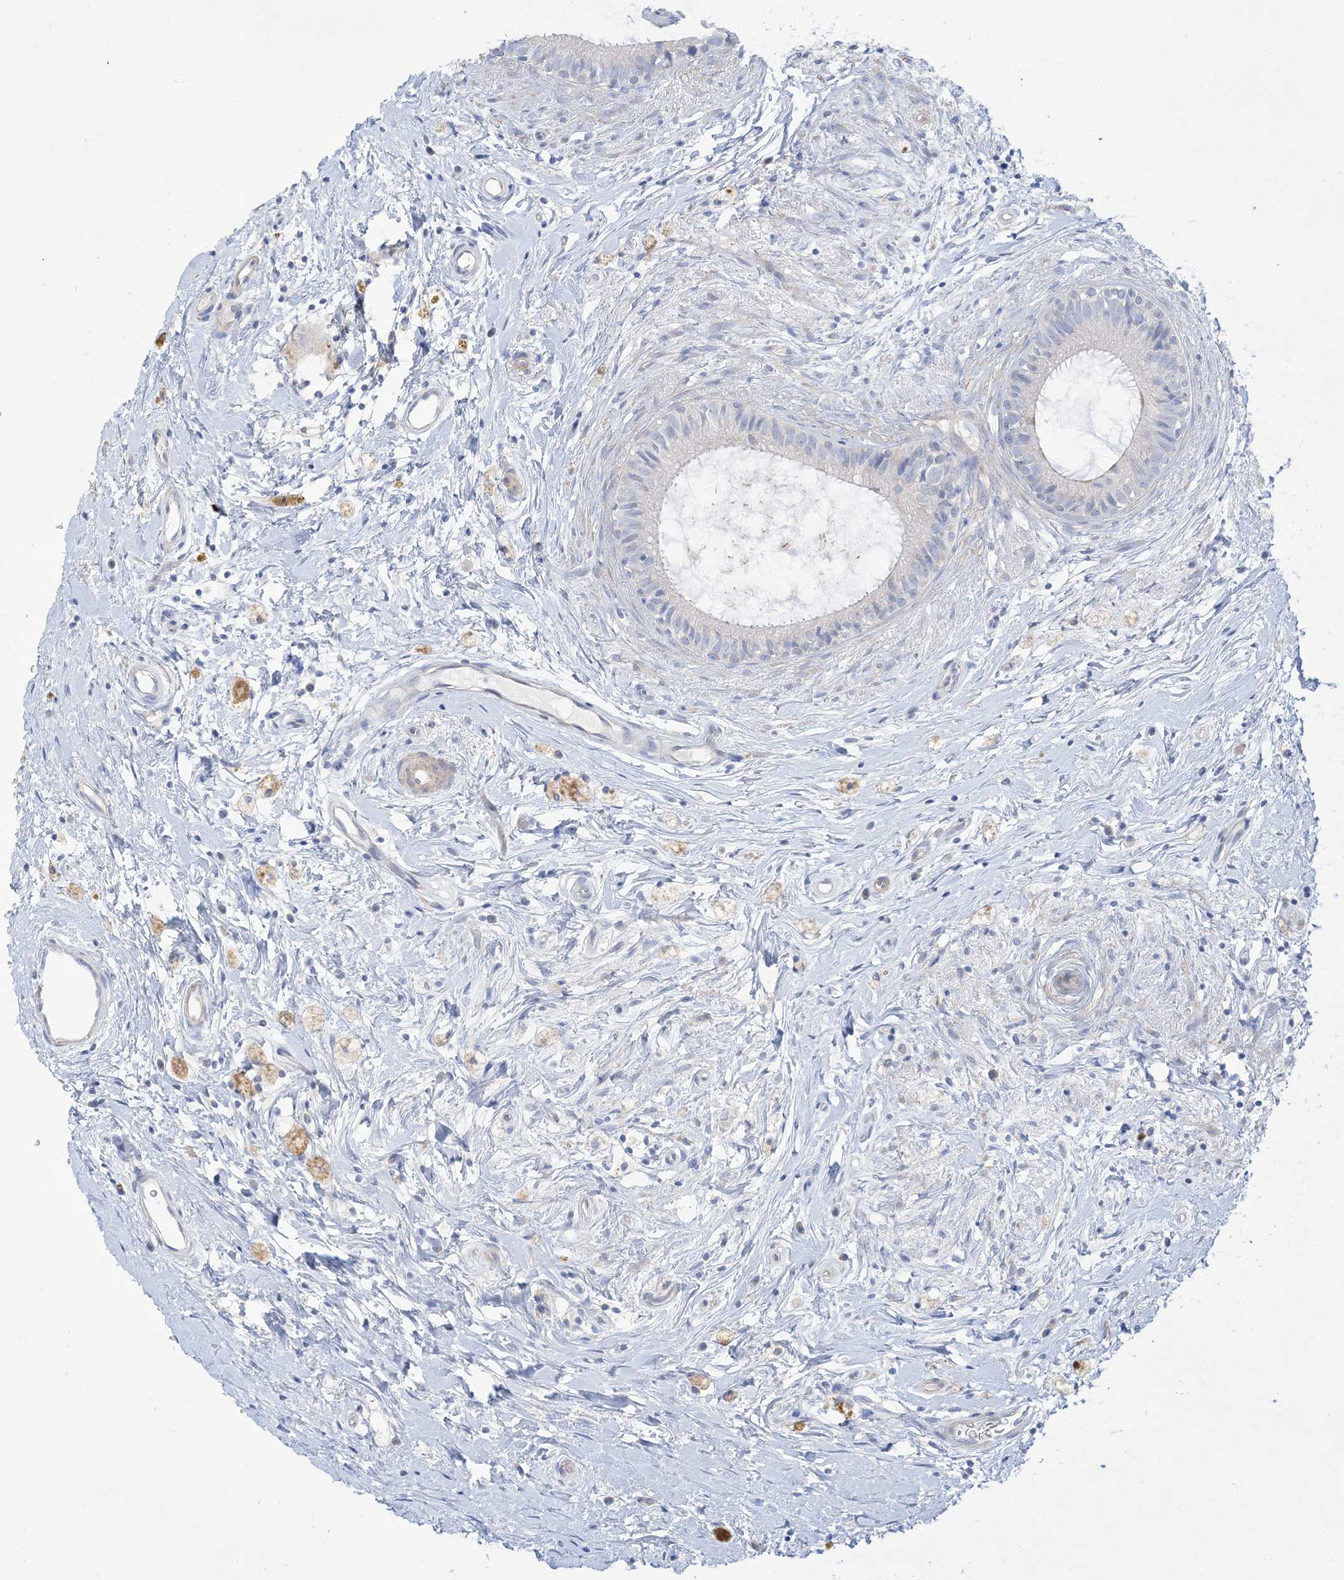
{"staining": {"intensity": "negative", "quantity": "none", "location": "none"}, "tissue": "epididymis", "cell_type": "Glandular cells", "image_type": "normal", "snomed": [{"axis": "morphology", "description": "Normal tissue, NOS"}, {"axis": "topography", "description": "Epididymis"}], "caption": "Protein analysis of normal epididymis shows no significant staining in glandular cells. The staining was performed using DAB to visualize the protein expression in brown, while the nuclei were stained in blue with hematoxylin (Magnification: 20x).", "gene": "FAM184A", "patient": {"sex": "male", "age": 80}}